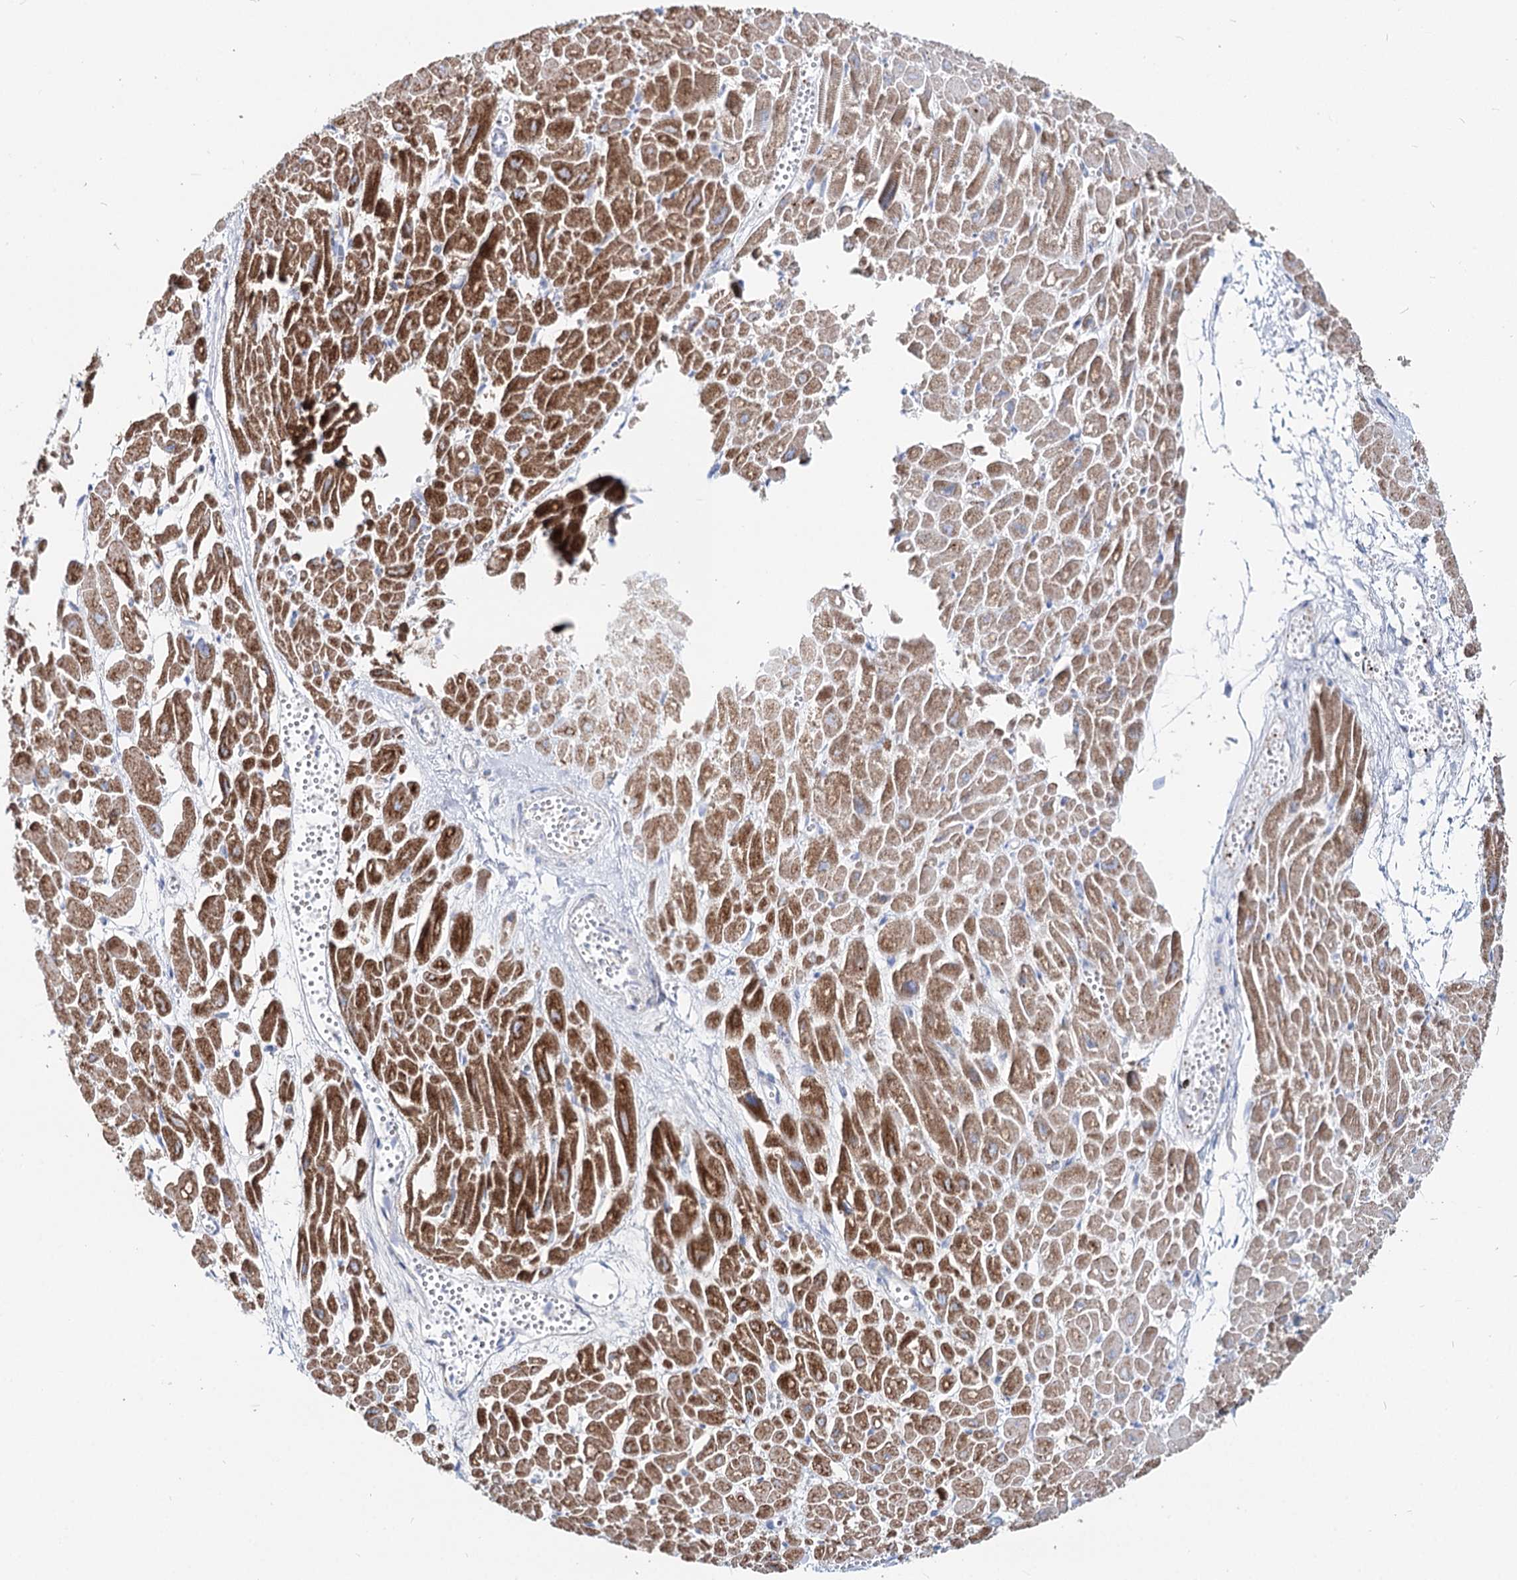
{"staining": {"intensity": "strong", "quantity": "25%-75%", "location": "cytoplasmic/membranous"}, "tissue": "heart muscle", "cell_type": "Cardiomyocytes", "image_type": "normal", "snomed": [{"axis": "morphology", "description": "Normal tissue, NOS"}, {"axis": "topography", "description": "Heart"}], "caption": "A high-resolution histopathology image shows immunohistochemistry (IHC) staining of normal heart muscle, which shows strong cytoplasmic/membranous positivity in about 25%-75% of cardiomyocytes.", "gene": "MCCC2", "patient": {"sex": "male", "age": 54}}